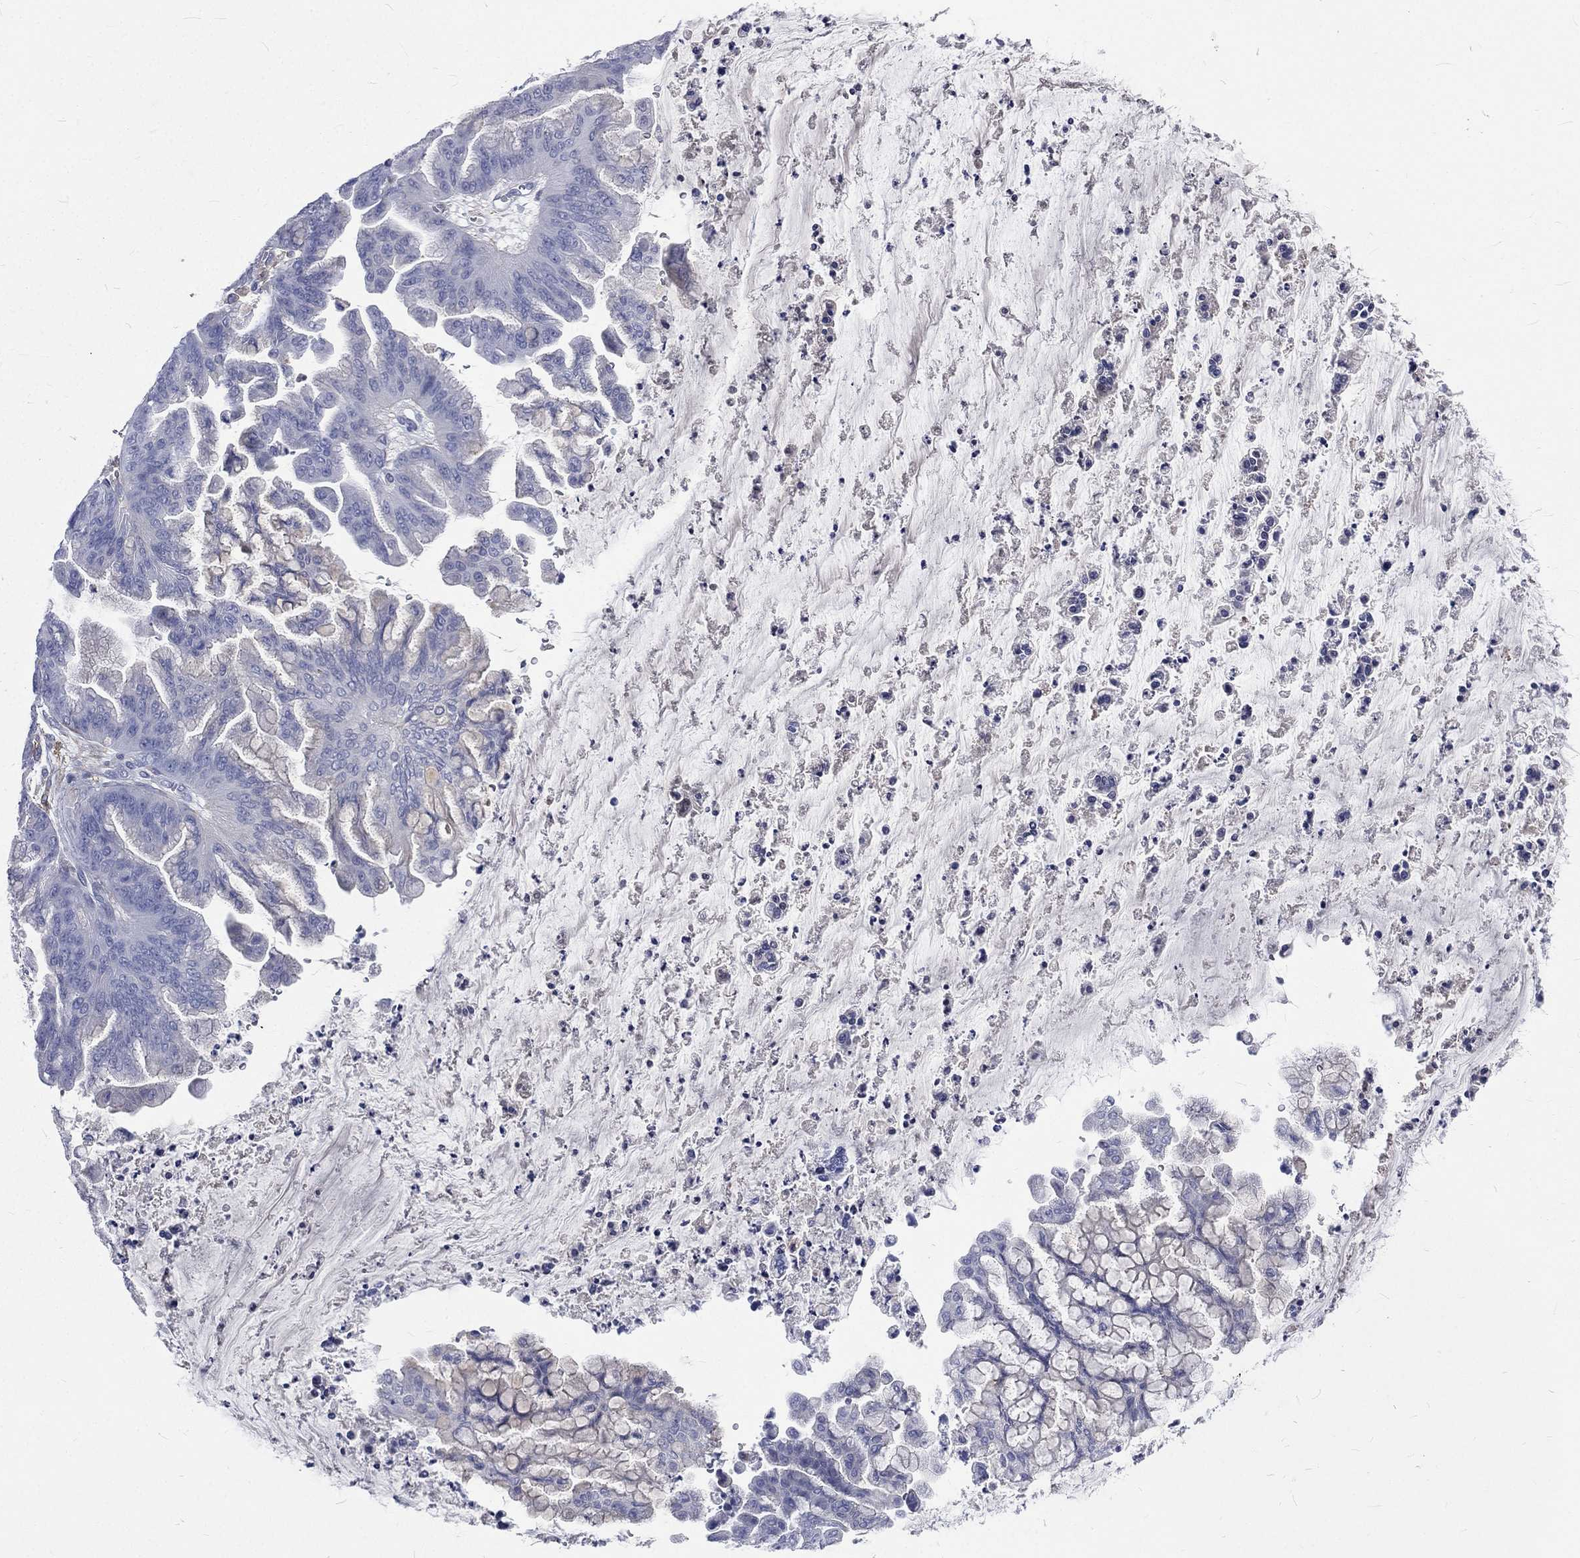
{"staining": {"intensity": "negative", "quantity": "none", "location": "none"}, "tissue": "ovarian cancer", "cell_type": "Tumor cells", "image_type": "cancer", "snomed": [{"axis": "morphology", "description": "Cystadenocarcinoma, mucinous, NOS"}, {"axis": "topography", "description": "Ovary"}], "caption": "High power microscopy micrograph of an IHC photomicrograph of mucinous cystadenocarcinoma (ovarian), revealing no significant positivity in tumor cells. Brightfield microscopy of immunohistochemistry (IHC) stained with DAB (brown) and hematoxylin (blue), captured at high magnification.", "gene": "BASP1", "patient": {"sex": "female", "age": 67}}